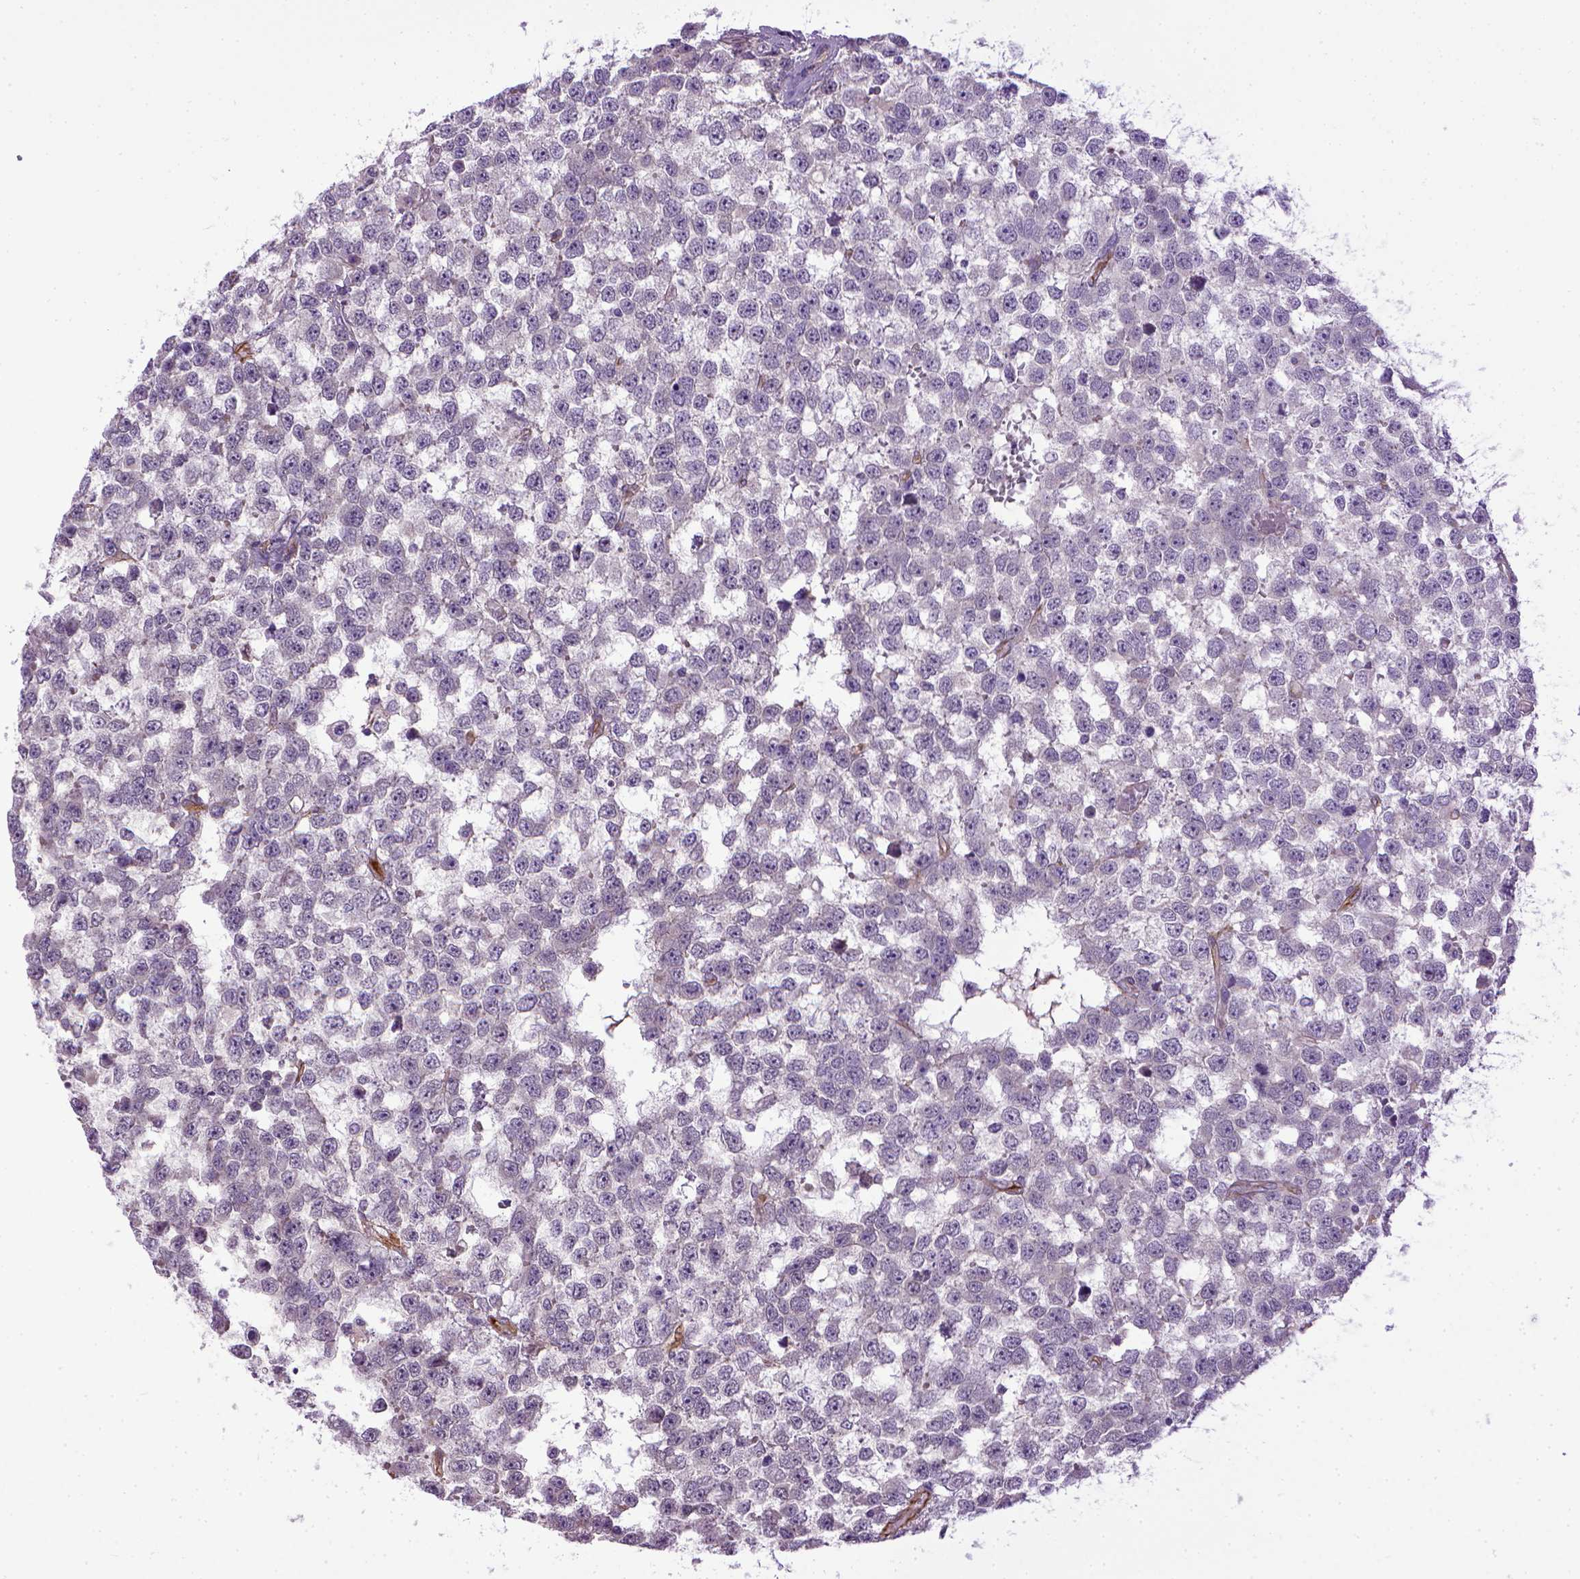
{"staining": {"intensity": "negative", "quantity": "none", "location": "none"}, "tissue": "testis cancer", "cell_type": "Tumor cells", "image_type": "cancer", "snomed": [{"axis": "morphology", "description": "Normal tissue, NOS"}, {"axis": "morphology", "description": "Seminoma, NOS"}, {"axis": "topography", "description": "Testis"}, {"axis": "topography", "description": "Epididymis"}], "caption": "Immunohistochemistry (IHC) of human testis cancer shows no expression in tumor cells.", "gene": "ENG", "patient": {"sex": "male", "age": 34}}